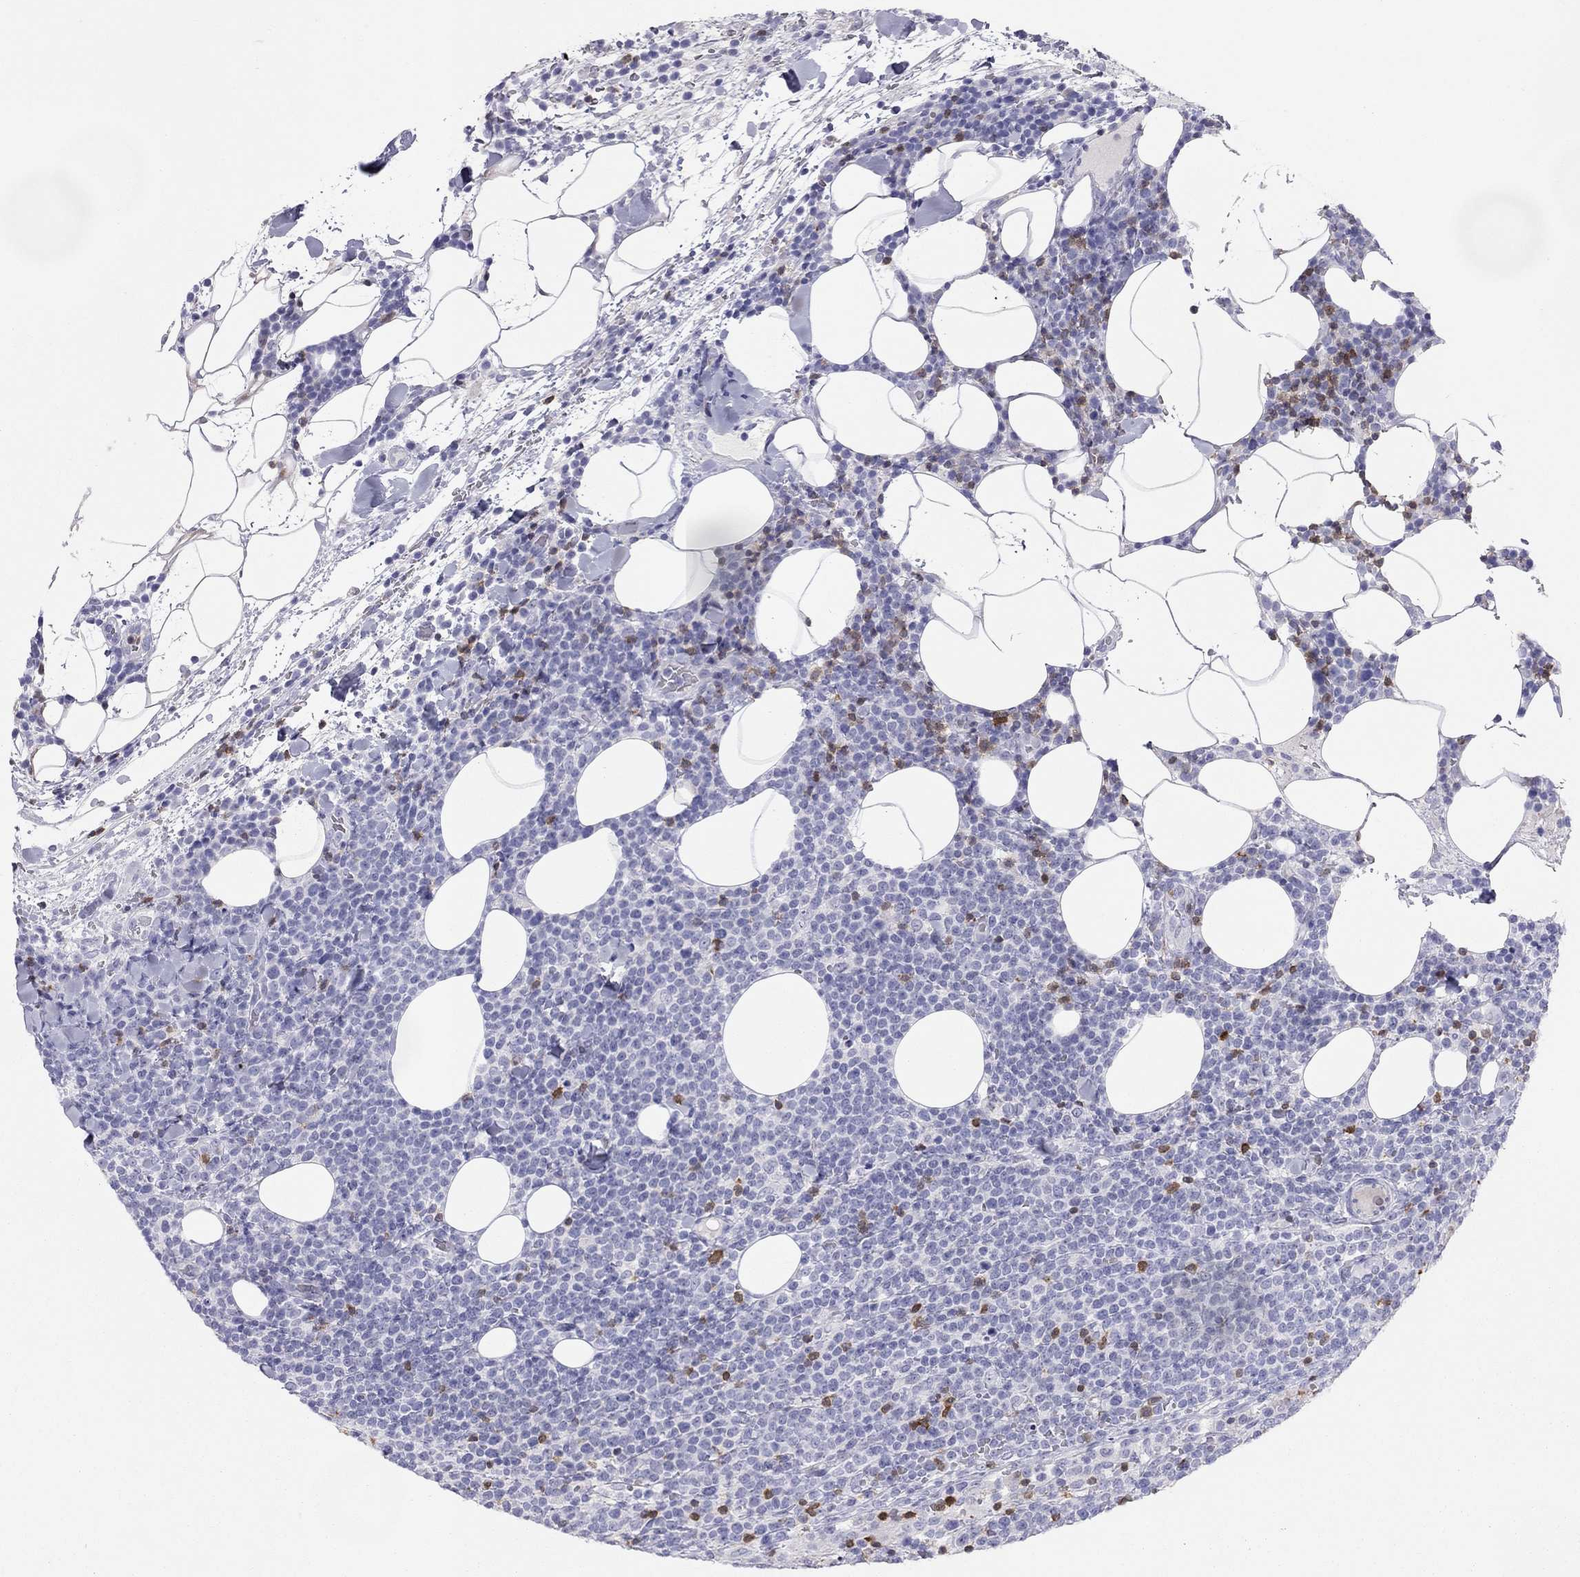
{"staining": {"intensity": "negative", "quantity": "none", "location": "none"}, "tissue": "lymphoma", "cell_type": "Tumor cells", "image_type": "cancer", "snomed": [{"axis": "morphology", "description": "Malignant lymphoma, non-Hodgkin's type, High grade"}, {"axis": "topography", "description": "Lymph node"}], "caption": "Photomicrograph shows no significant protein positivity in tumor cells of lymphoma. (DAB (3,3'-diaminobenzidine) IHC, high magnification).", "gene": "SH2D2A", "patient": {"sex": "male", "age": 61}}